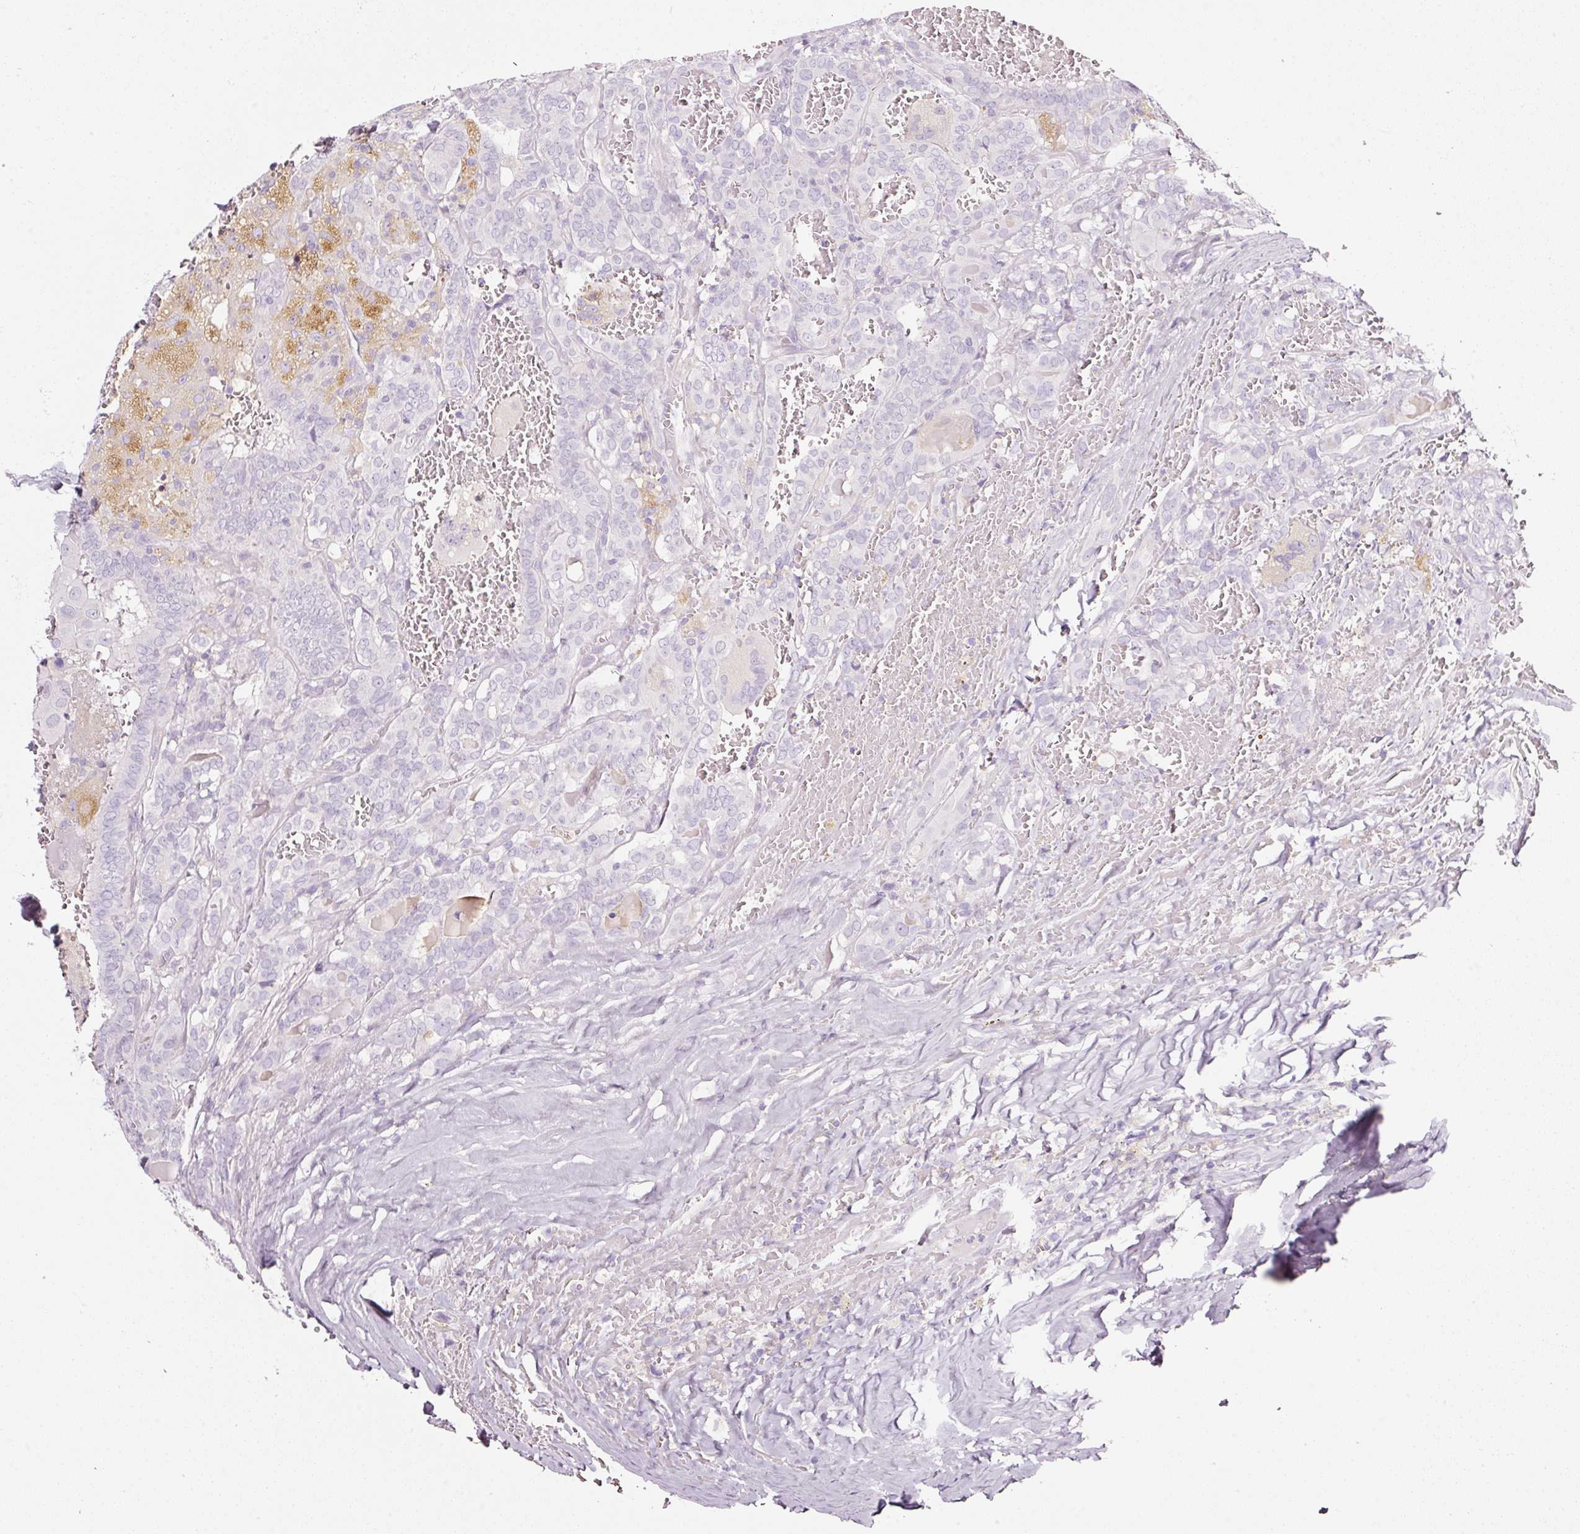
{"staining": {"intensity": "negative", "quantity": "none", "location": "none"}, "tissue": "thyroid cancer", "cell_type": "Tumor cells", "image_type": "cancer", "snomed": [{"axis": "morphology", "description": "Papillary adenocarcinoma, NOS"}, {"axis": "topography", "description": "Thyroid gland"}], "caption": "This is an IHC photomicrograph of thyroid cancer (papillary adenocarcinoma). There is no positivity in tumor cells.", "gene": "CYB561A3", "patient": {"sex": "female", "age": 72}}